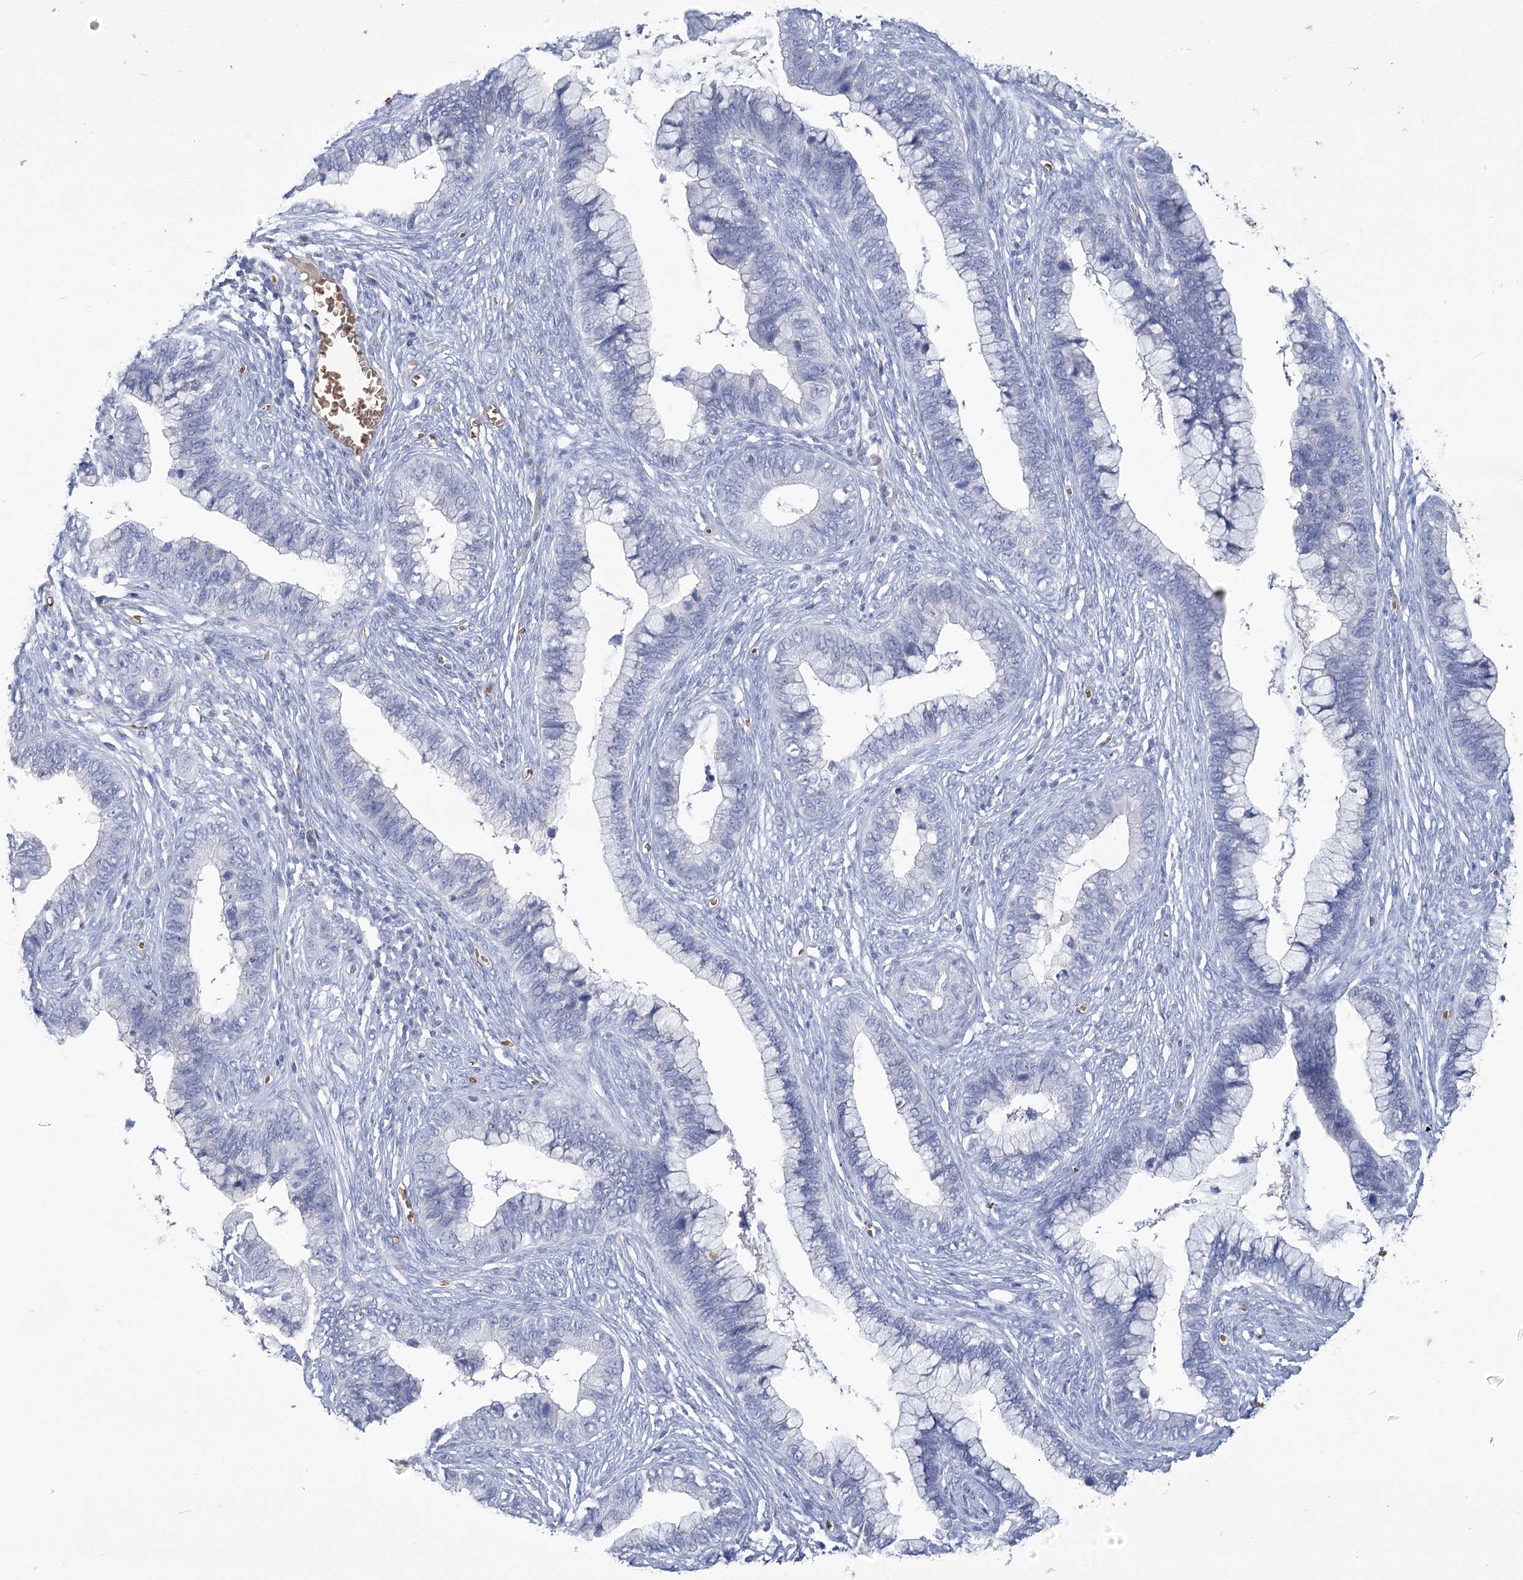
{"staining": {"intensity": "negative", "quantity": "none", "location": "none"}, "tissue": "cervical cancer", "cell_type": "Tumor cells", "image_type": "cancer", "snomed": [{"axis": "morphology", "description": "Adenocarcinoma, NOS"}, {"axis": "topography", "description": "Cervix"}], "caption": "Immunohistochemical staining of cervical cancer reveals no significant positivity in tumor cells.", "gene": "HBA1", "patient": {"sex": "female", "age": 44}}